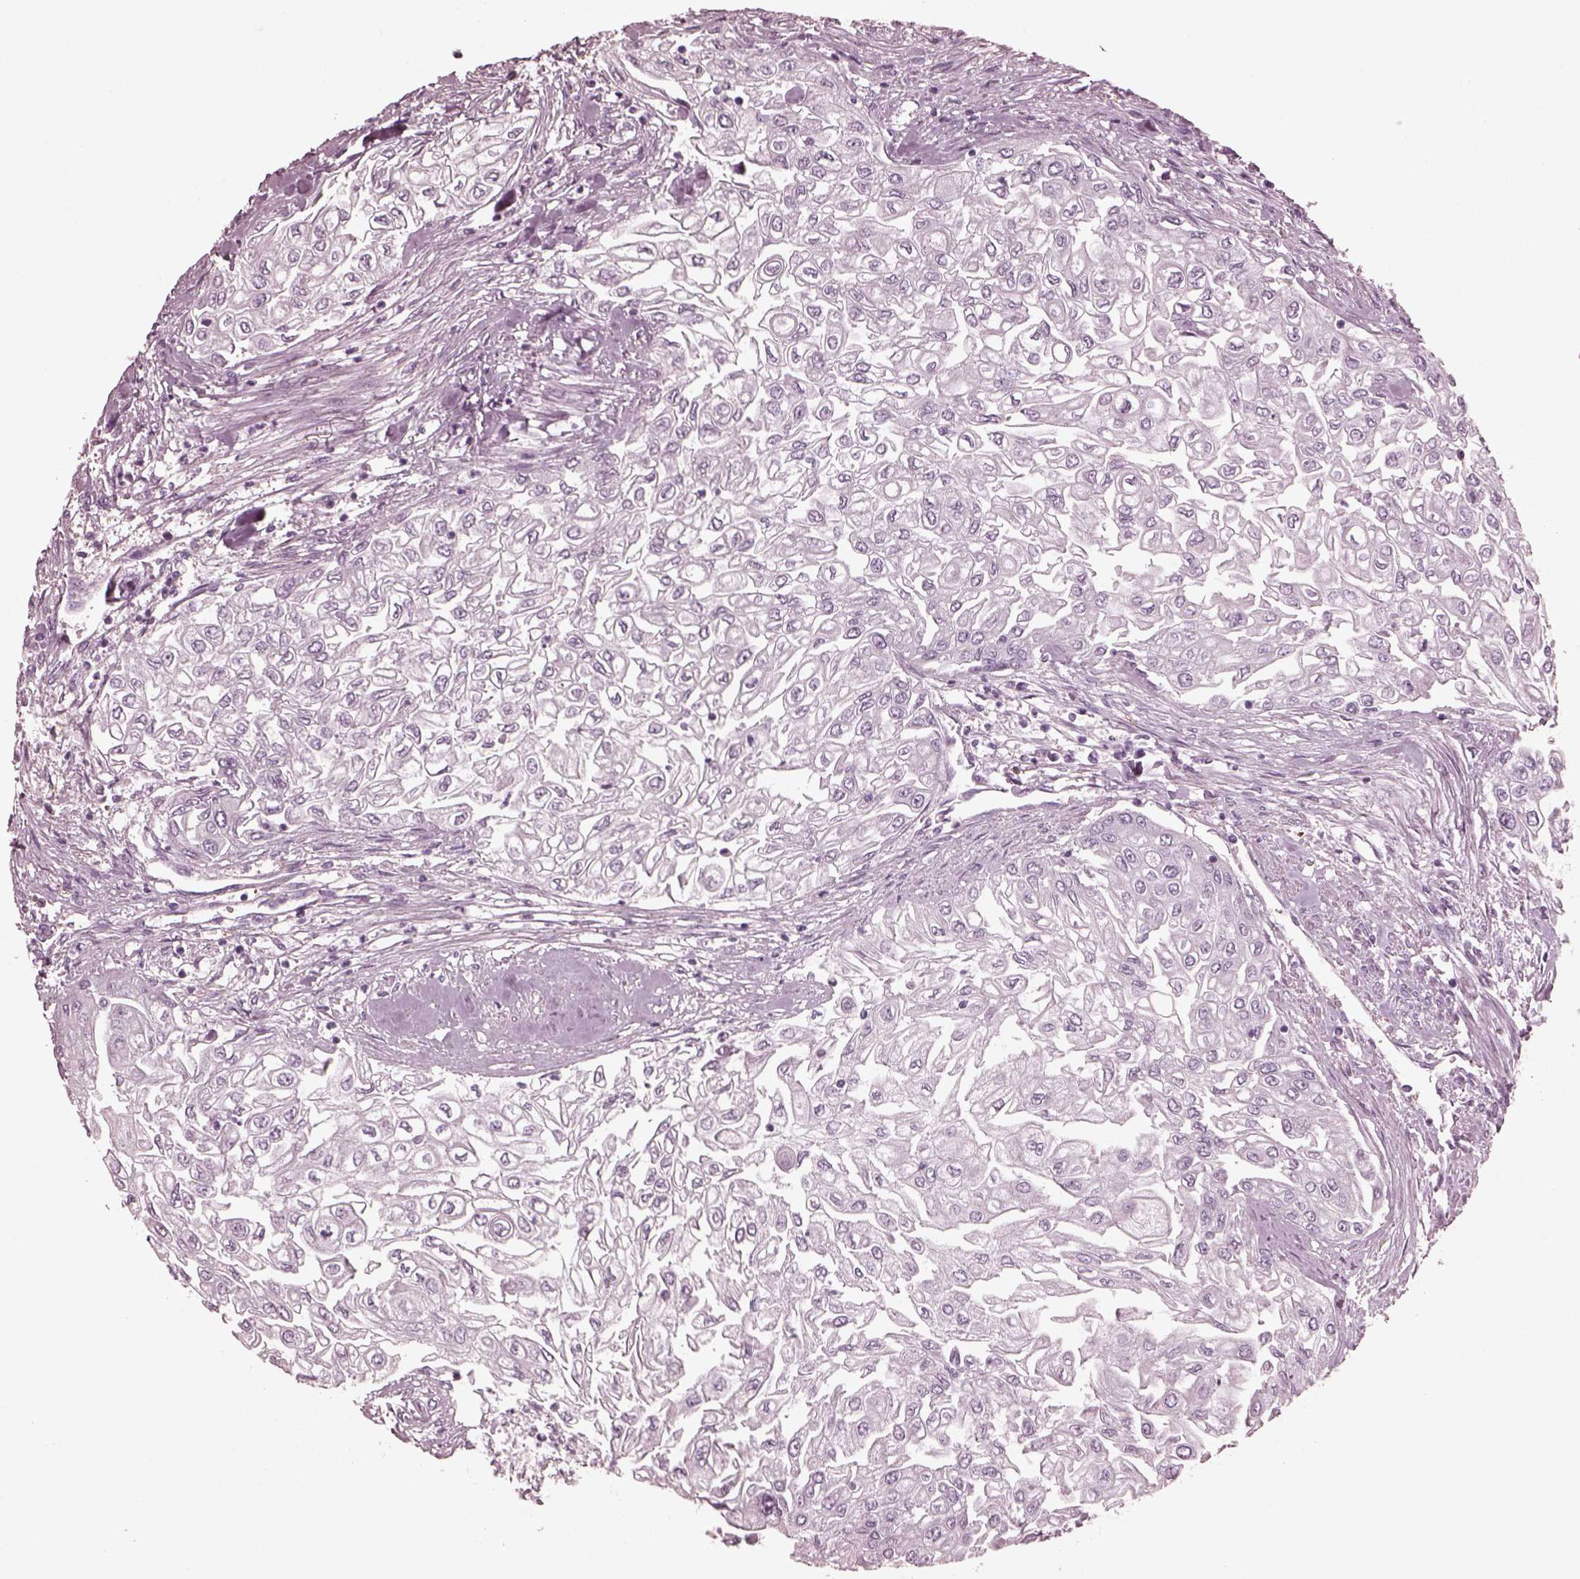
{"staining": {"intensity": "negative", "quantity": "none", "location": "none"}, "tissue": "urothelial cancer", "cell_type": "Tumor cells", "image_type": "cancer", "snomed": [{"axis": "morphology", "description": "Urothelial carcinoma, High grade"}, {"axis": "topography", "description": "Urinary bladder"}], "caption": "High power microscopy micrograph of an IHC image of urothelial cancer, revealing no significant staining in tumor cells.", "gene": "CGA", "patient": {"sex": "male", "age": 62}}